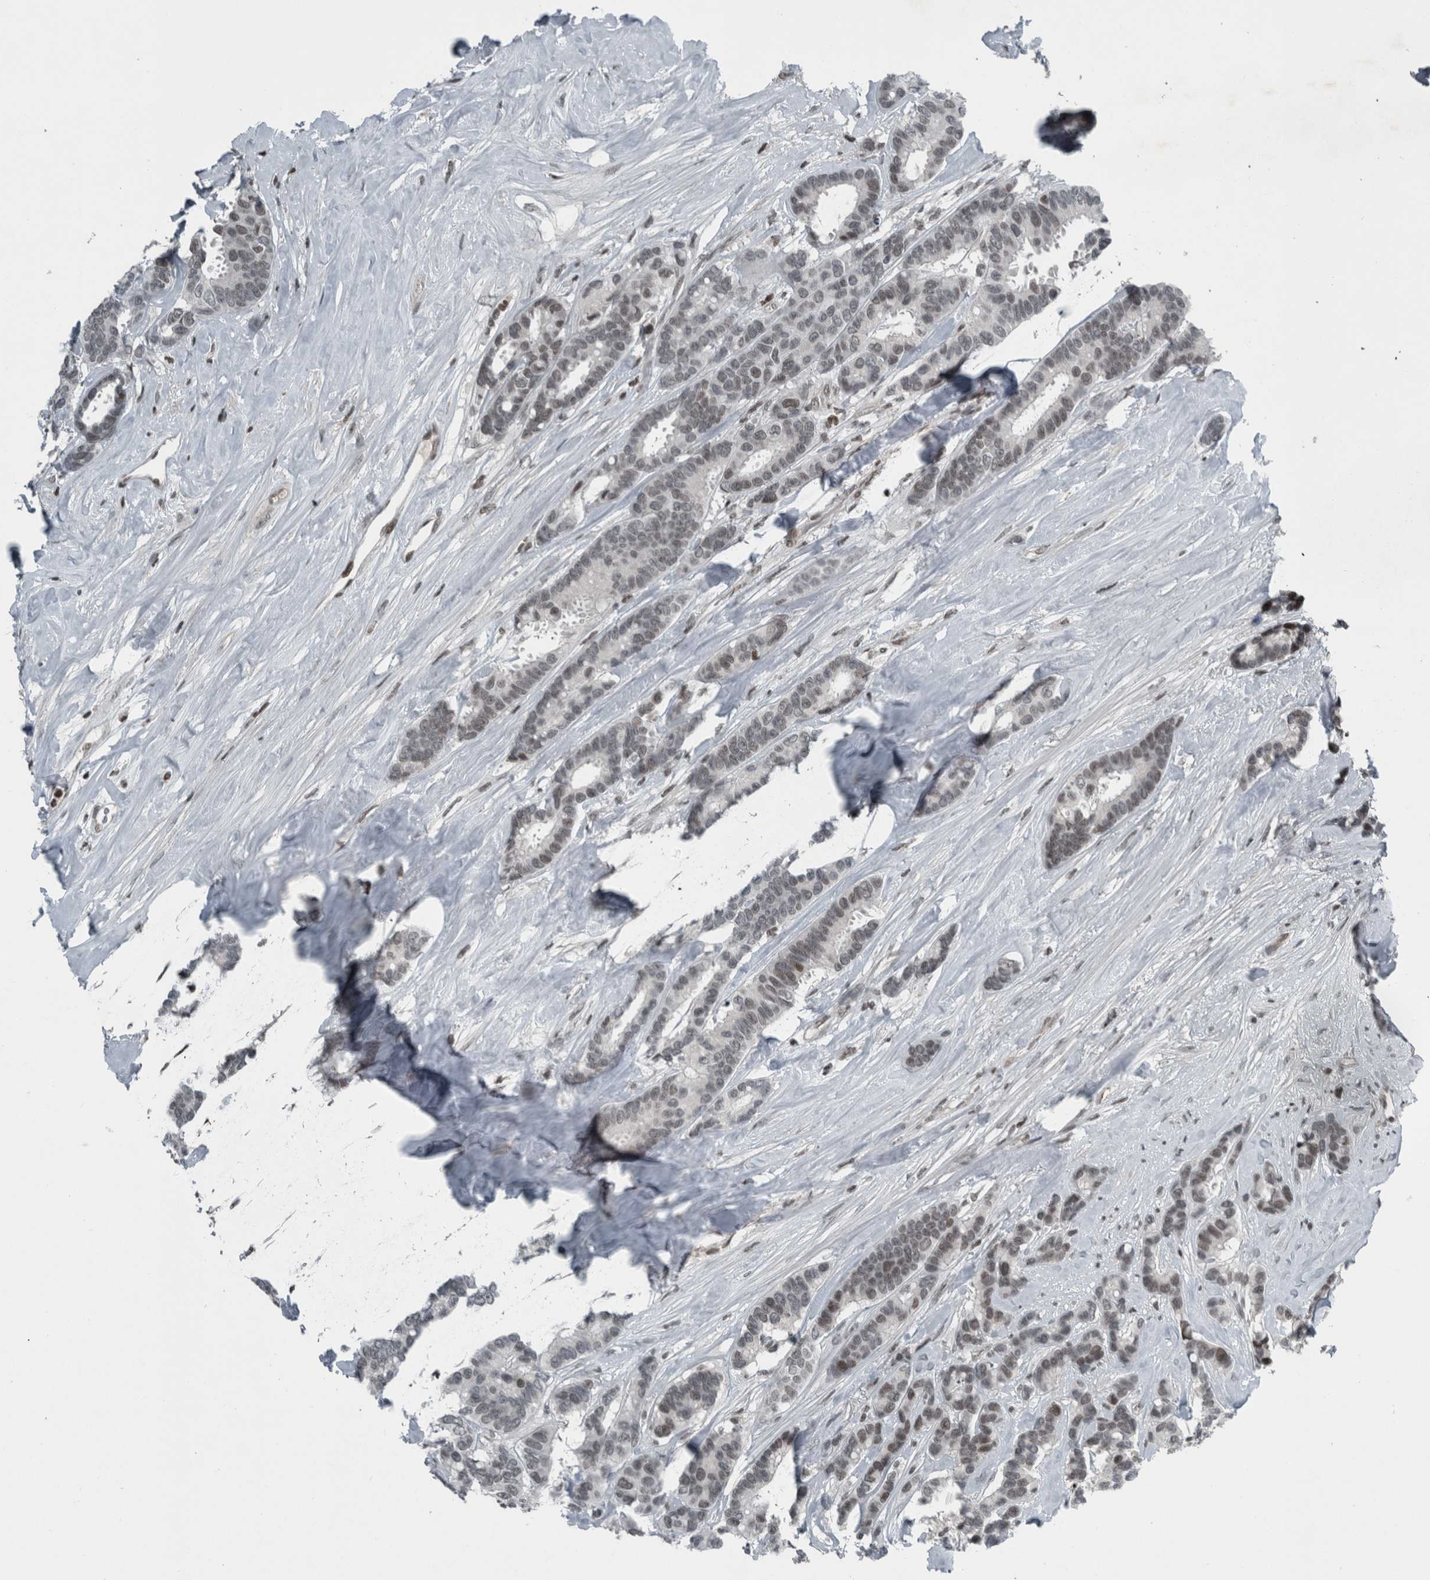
{"staining": {"intensity": "weak", "quantity": "25%-75%", "location": "nuclear"}, "tissue": "breast cancer", "cell_type": "Tumor cells", "image_type": "cancer", "snomed": [{"axis": "morphology", "description": "Duct carcinoma"}, {"axis": "topography", "description": "Breast"}], "caption": "Immunohistochemistry (IHC) image of breast intraductal carcinoma stained for a protein (brown), which displays low levels of weak nuclear positivity in about 25%-75% of tumor cells.", "gene": "UNC50", "patient": {"sex": "female", "age": 87}}